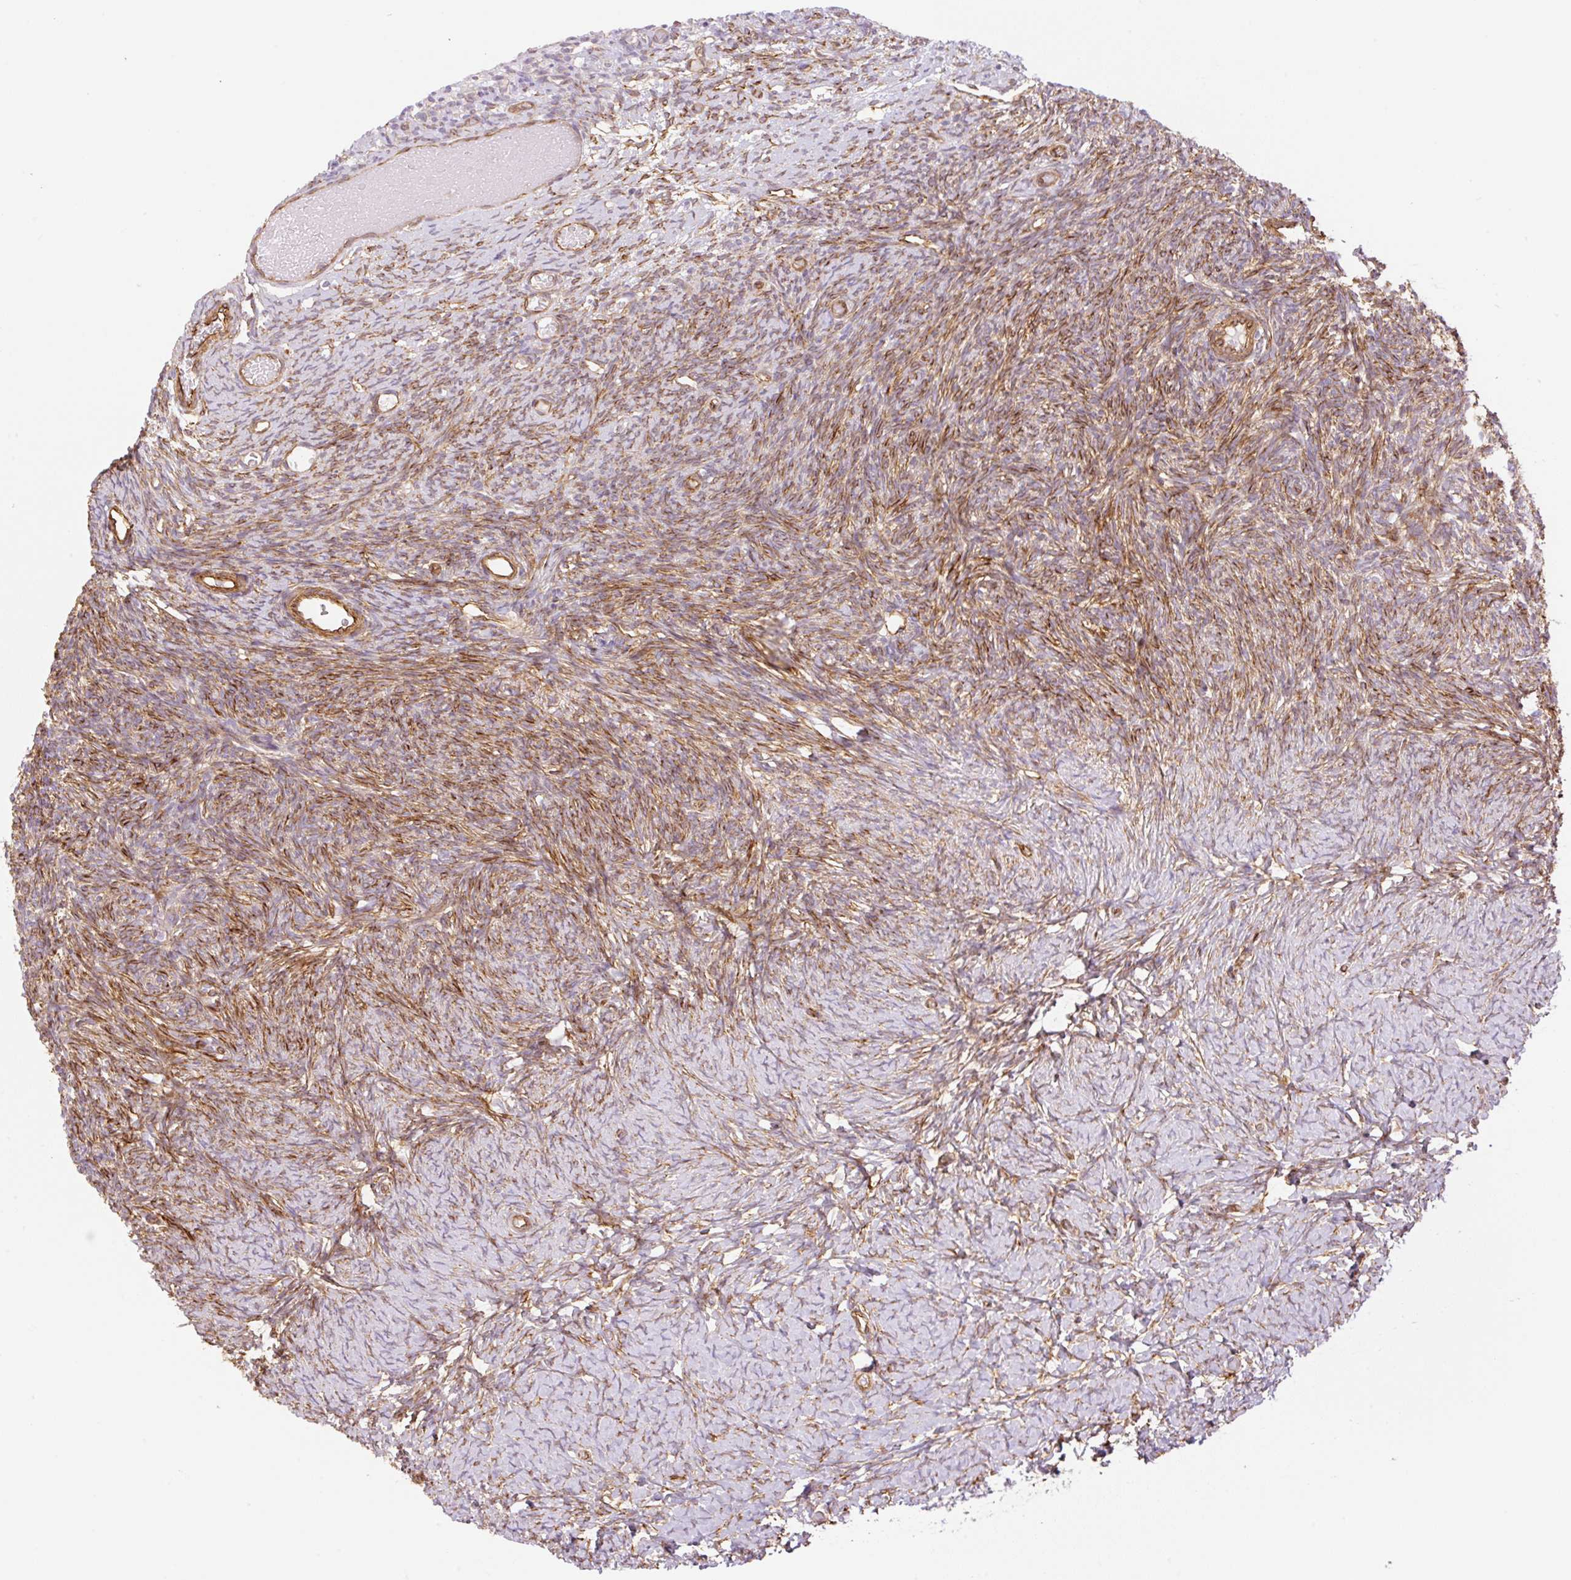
{"staining": {"intensity": "negative", "quantity": "none", "location": "none"}, "tissue": "ovary", "cell_type": "Follicle cells", "image_type": "normal", "snomed": [{"axis": "morphology", "description": "Normal tissue, NOS"}, {"axis": "topography", "description": "Ovary"}], "caption": "Immunohistochemistry (IHC) of unremarkable human ovary shows no positivity in follicle cells. Nuclei are stained in blue.", "gene": "EHD1", "patient": {"sex": "female", "age": 39}}